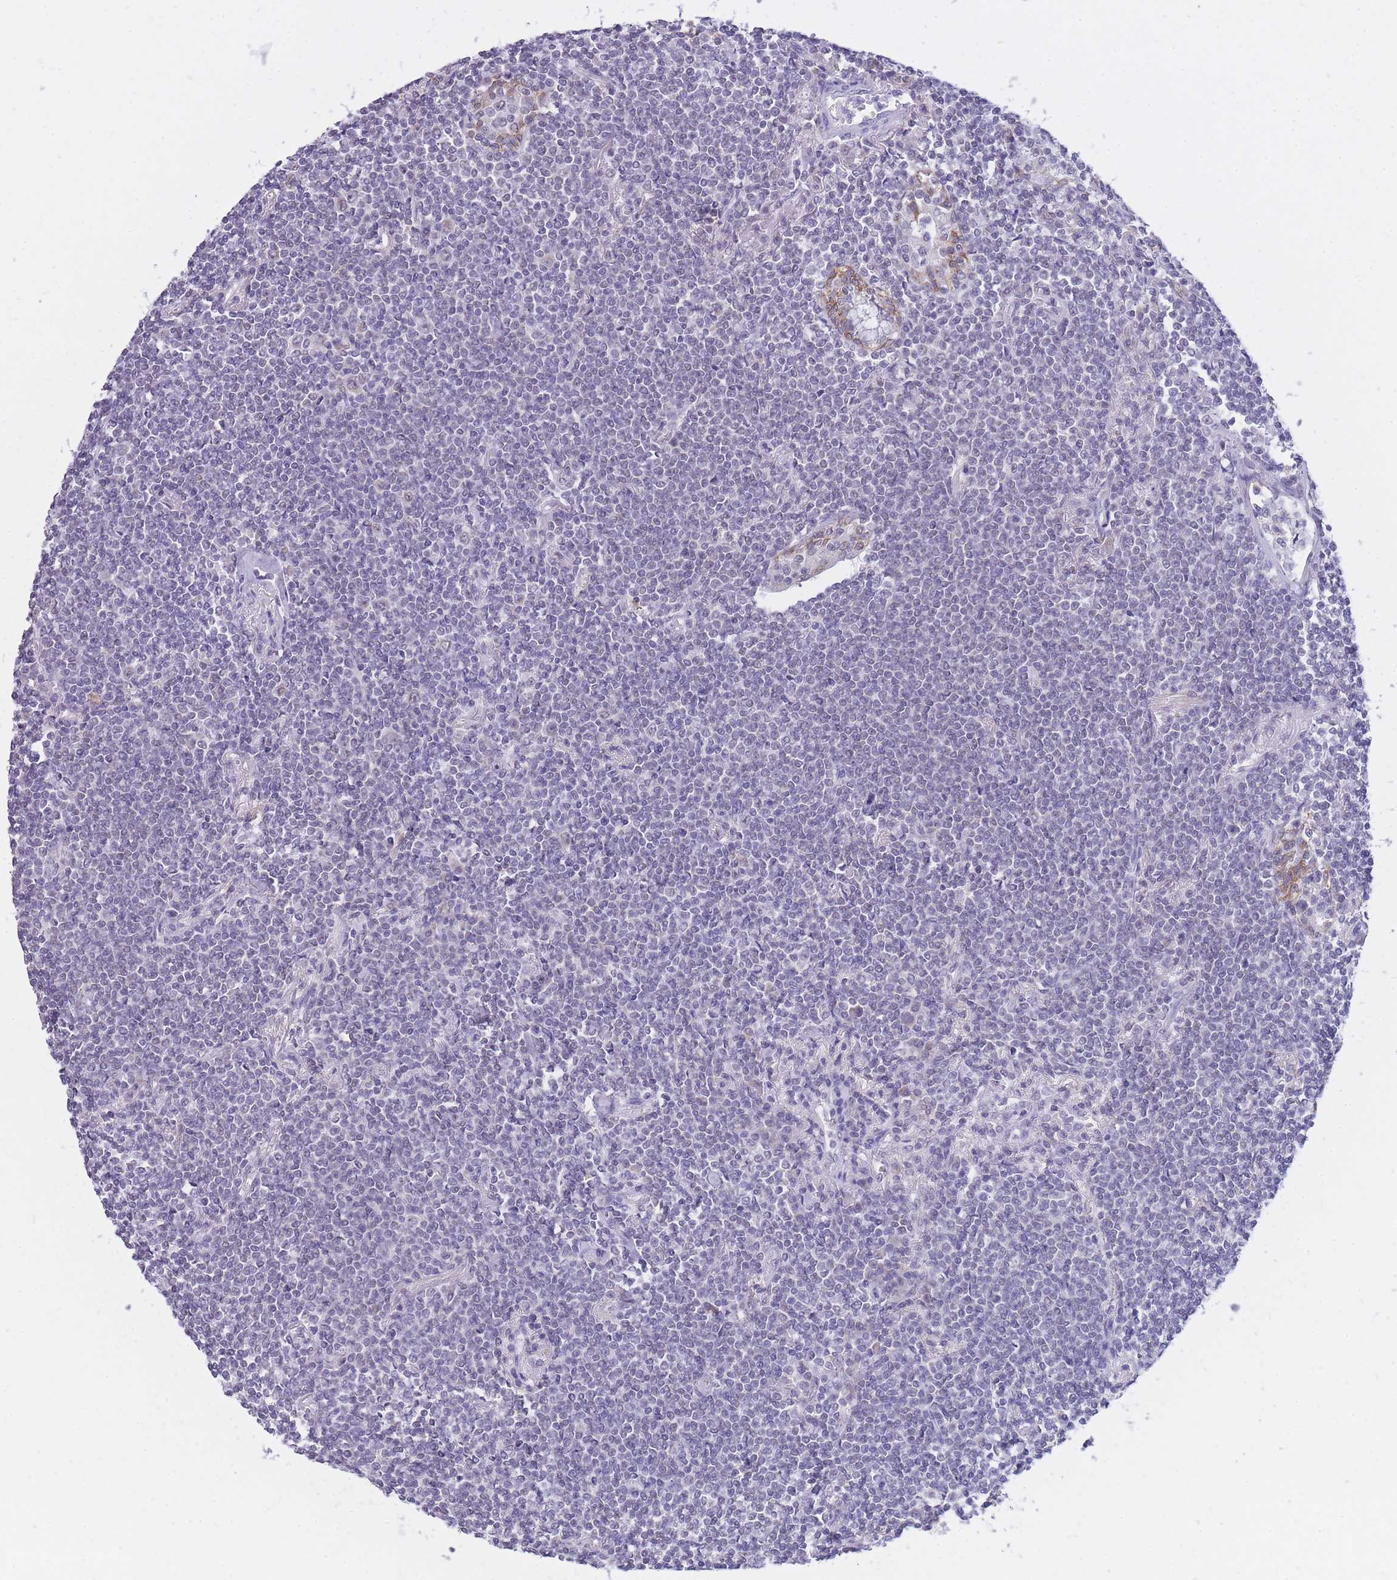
{"staining": {"intensity": "negative", "quantity": "none", "location": "none"}, "tissue": "lymphoma", "cell_type": "Tumor cells", "image_type": "cancer", "snomed": [{"axis": "morphology", "description": "Malignant lymphoma, non-Hodgkin's type, Low grade"}, {"axis": "topography", "description": "Lung"}], "caption": "The immunohistochemistry photomicrograph has no significant expression in tumor cells of lymphoma tissue. (Stains: DAB immunohistochemistry with hematoxylin counter stain, Microscopy: brightfield microscopy at high magnification).", "gene": "FRAT2", "patient": {"sex": "female", "age": 71}}